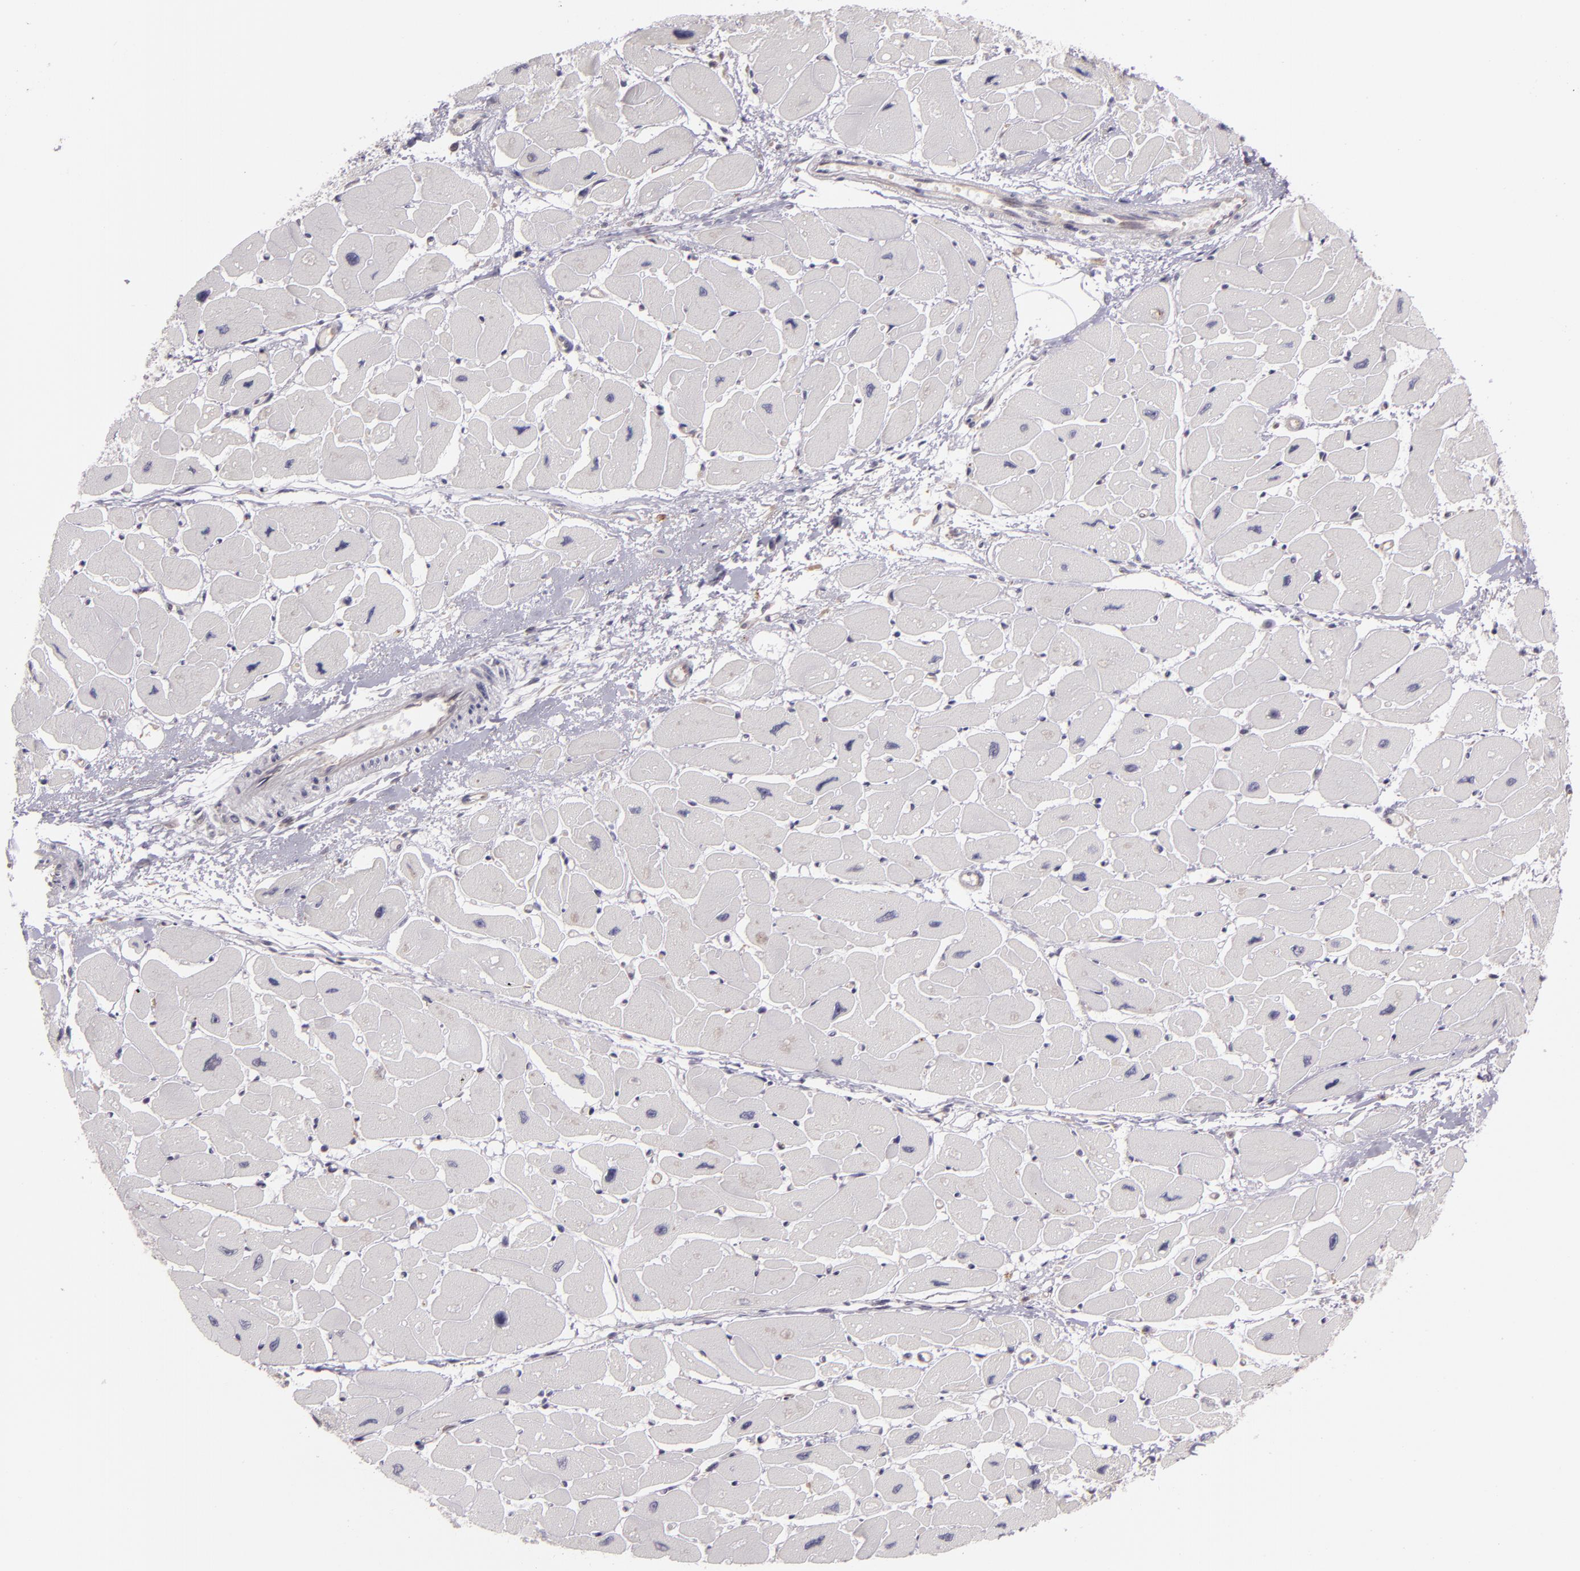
{"staining": {"intensity": "negative", "quantity": "none", "location": "none"}, "tissue": "heart muscle", "cell_type": "Cardiomyocytes", "image_type": "normal", "snomed": [{"axis": "morphology", "description": "Normal tissue, NOS"}, {"axis": "topography", "description": "Heart"}], "caption": "Immunohistochemical staining of normal heart muscle exhibits no significant staining in cardiomyocytes.", "gene": "SYTL4", "patient": {"sex": "female", "age": 54}}